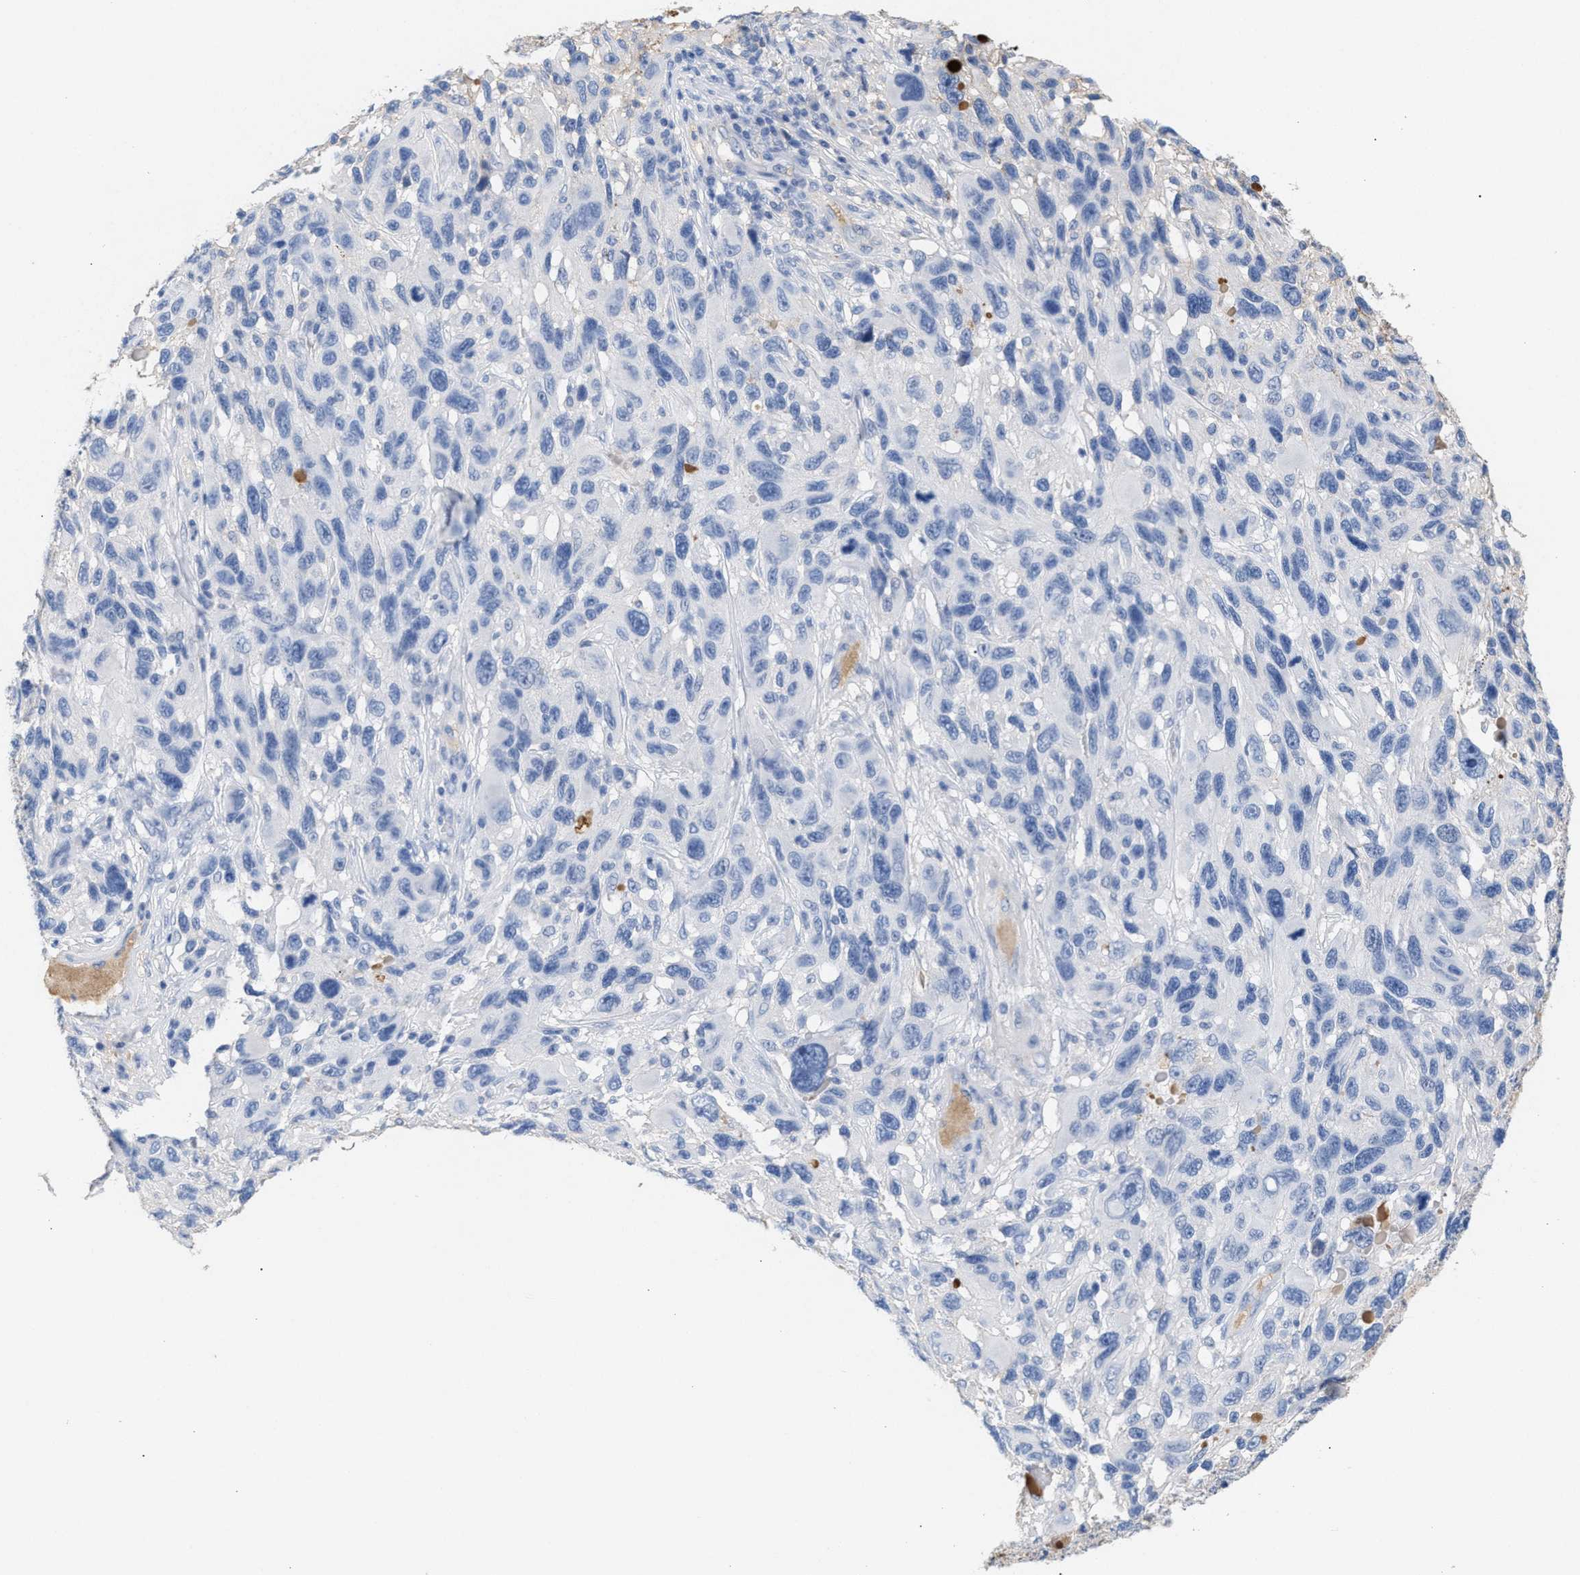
{"staining": {"intensity": "negative", "quantity": "none", "location": "none"}, "tissue": "melanoma", "cell_type": "Tumor cells", "image_type": "cancer", "snomed": [{"axis": "morphology", "description": "Malignant melanoma, NOS"}, {"axis": "topography", "description": "Skin"}], "caption": "High power microscopy histopathology image of an immunohistochemistry (IHC) image of malignant melanoma, revealing no significant positivity in tumor cells.", "gene": "APOH", "patient": {"sex": "male", "age": 53}}